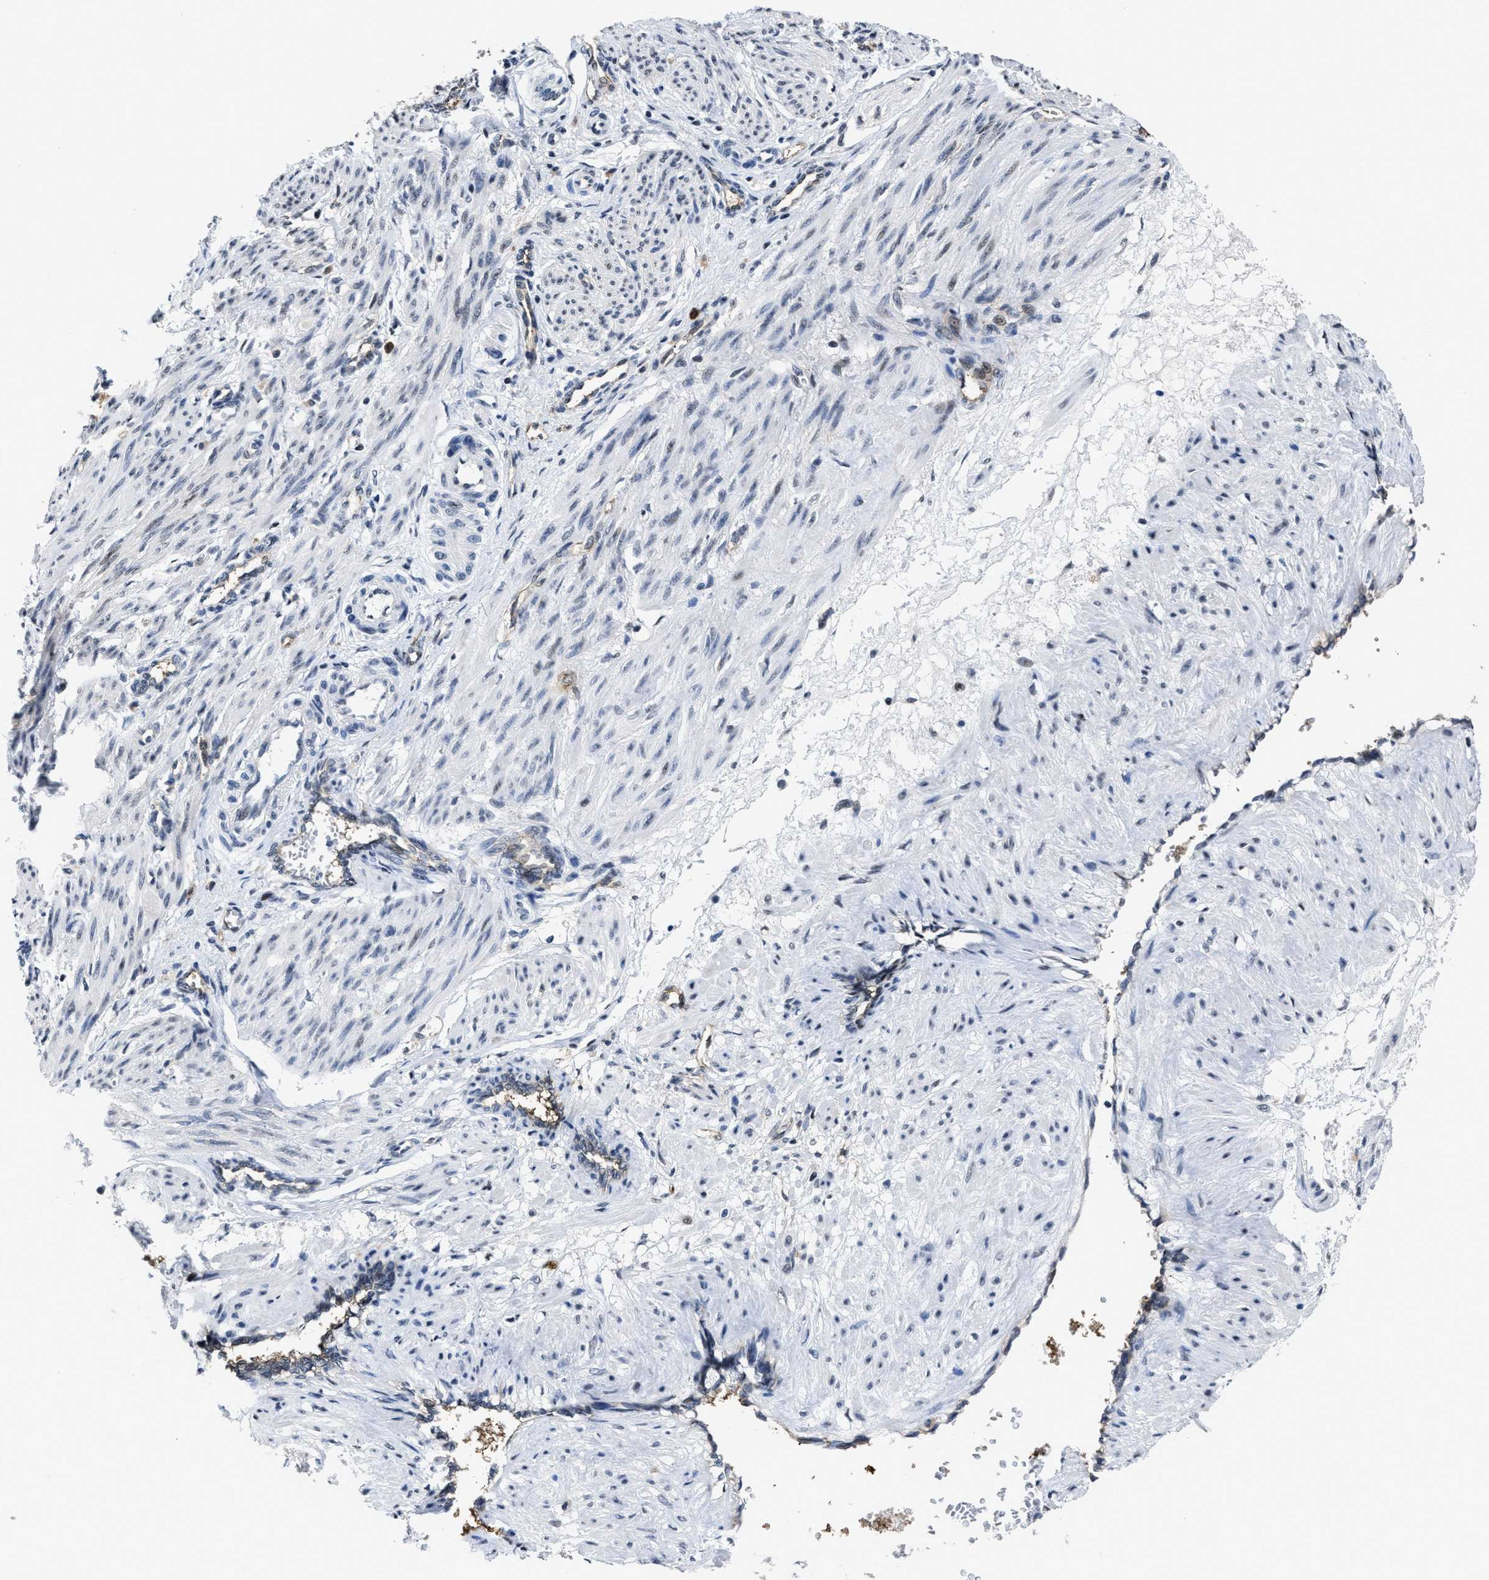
{"staining": {"intensity": "negative", "quantity": "none", "location": "none"}, "tissue": "smooth muscle", "cell_type": "Smooth muscle cells", "image_type": "normal", "snomed": [{"axis": "morphology", "description": "Normal tissue, NOS"}, {"axis": "topography", "description": "Endometrium"}], "caption": "Immunohistochemistry micrograph of normal smooth muscle: human smooth muscle stained with DAB demonstrates no significant protein expression in smooth muscle cells. (IHC, brightfield microscopy, high magnification).", "gene": "MARCKSL1", "patient": {"sex": "female", "age": 33}}